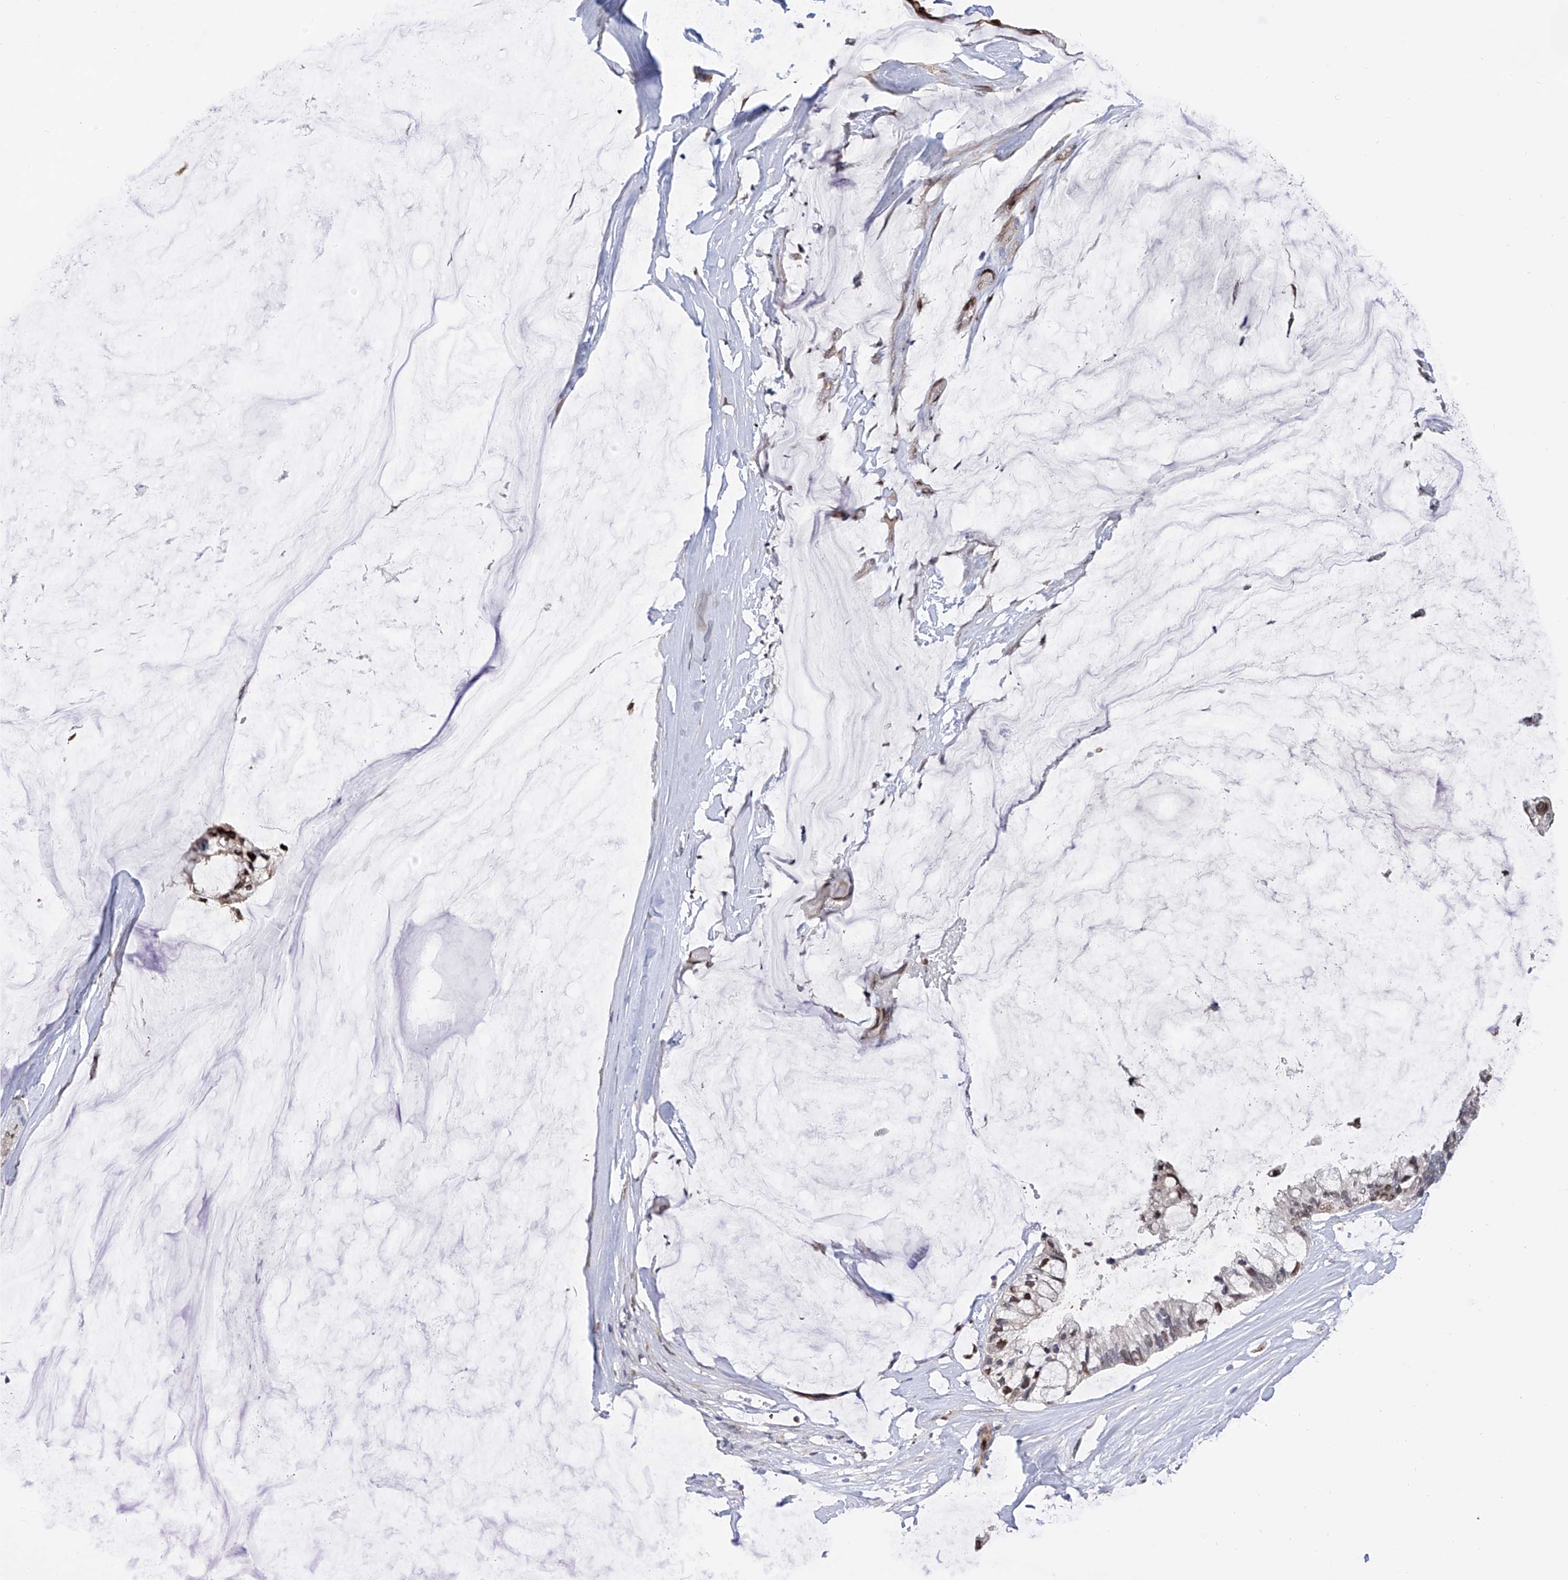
{"staining": {"intensity": "moderate", "quantity": "<25%", "location": "nuclear"}, "tissue": "ovarian cancer", "cell_type": "Tumor cells", "image_type": "cancer", "snomed": [{"axis": "morphology", "description": "Cystadenocarcinoma, mucinous, NOS"}, {"axis": "topography", "description": "Ovary"}], "caption": "Immunohistochemistry of ovarian mucinous cystadenocarcinoma reveals low levels of moderate nuclear staining in approximately <25% of tumor cells.", "gene": "PHF20", "patient": {"sex": "female", "age": 39}}